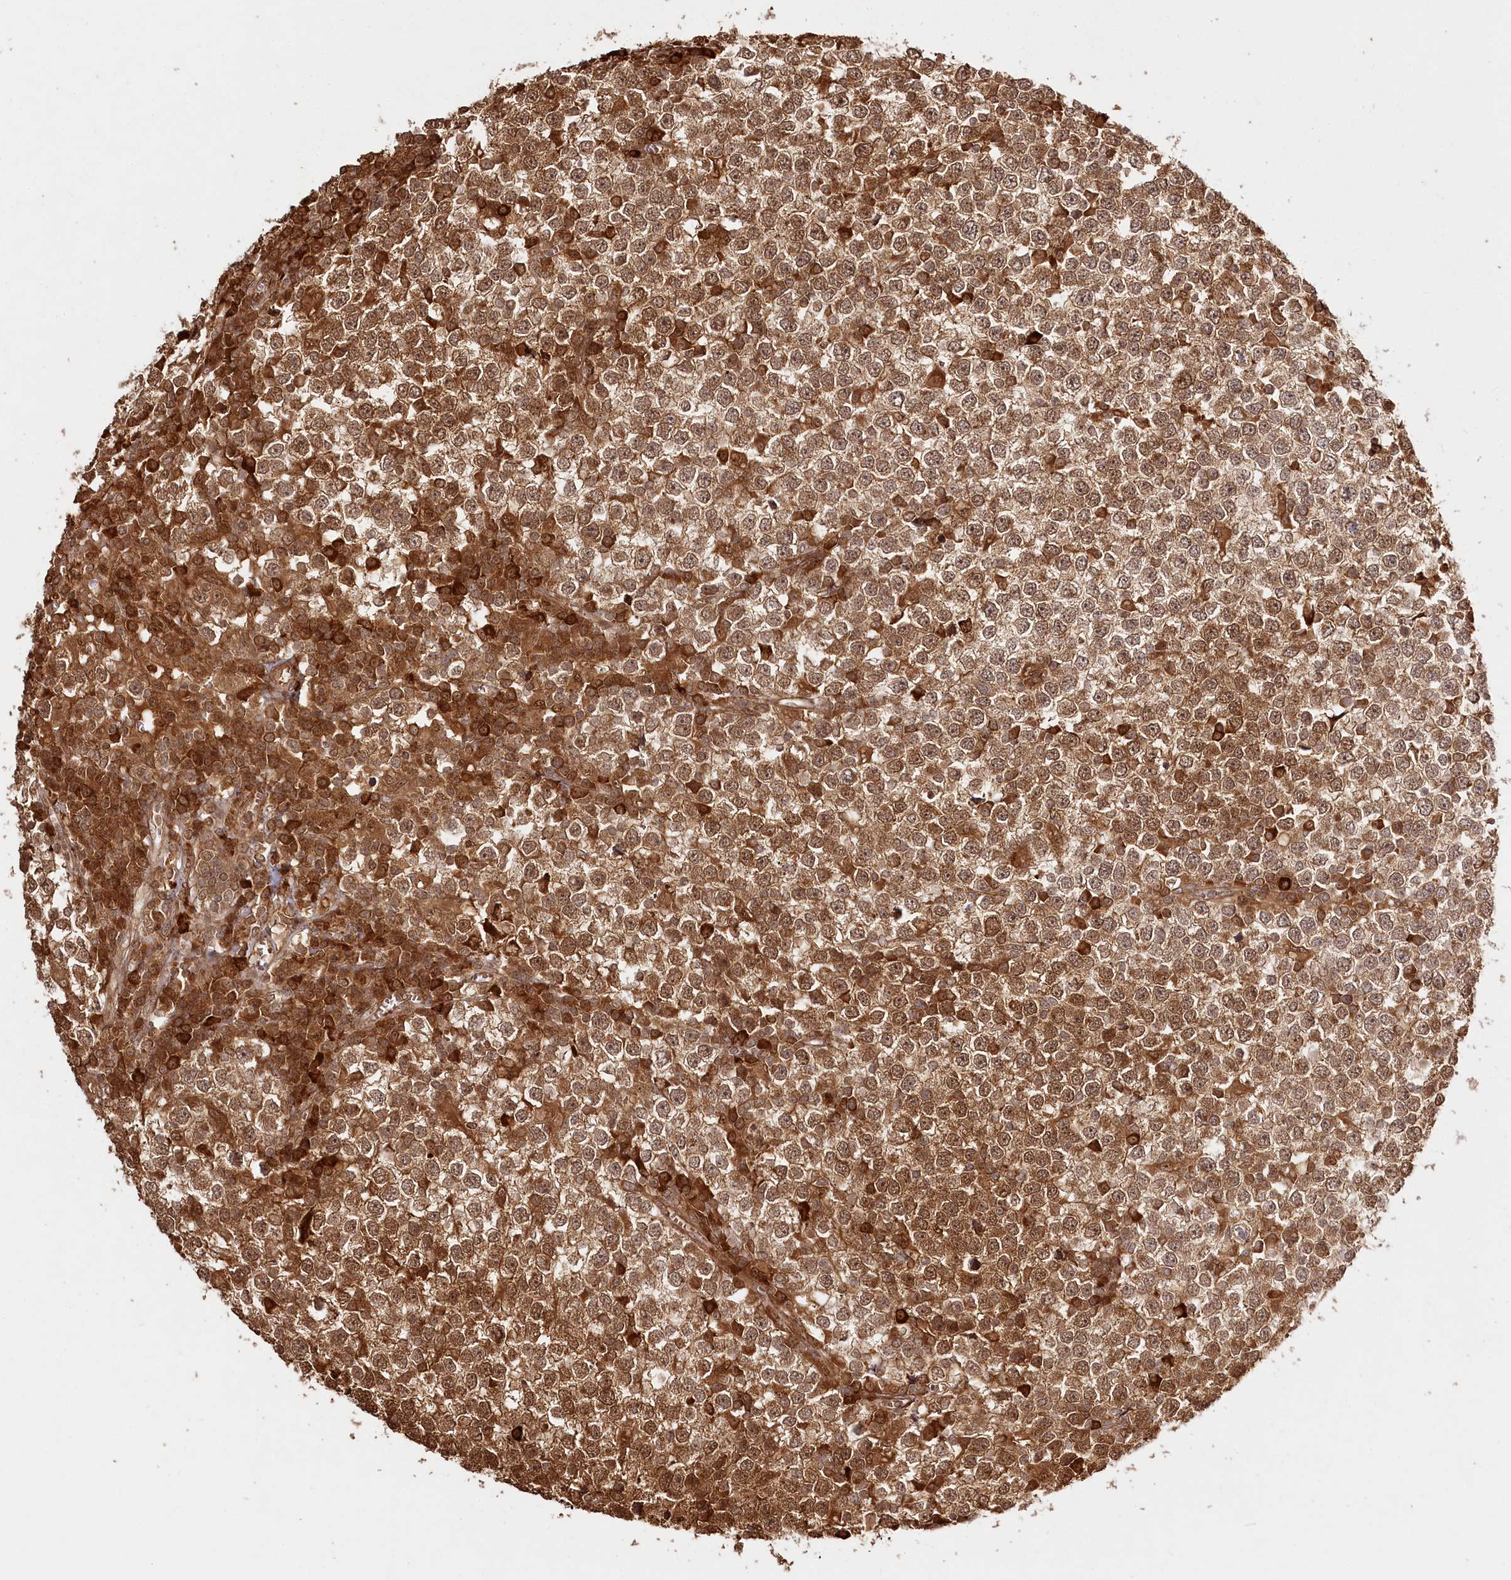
{"staining": {"intensity": "moderate", "quantity": ">75%", "location": "cytoplasmic/membranous,nuclear"}, "tissue": "testis cancer", "cell_type": "Tumor cells", "image_type": "cancer", "snomed": [{"axis": "morphology", "description": "Seminoma, NOS"}, {"axis": "topography", "description": "Testis"}], "caption": "Brown immunohistochemical staining in testis seminoma reveals moderate cytoplasmic/membranous and nuclear positivity in about >75% of tumor cells. The staining was performed using DAB (3,3'-diaminobenzidine), with brown indicating positive protein expression. Nuclei are stained blue with hematoxylin.", "gene": "ULK2", "patient": {"sex": "male", "age": 65}}